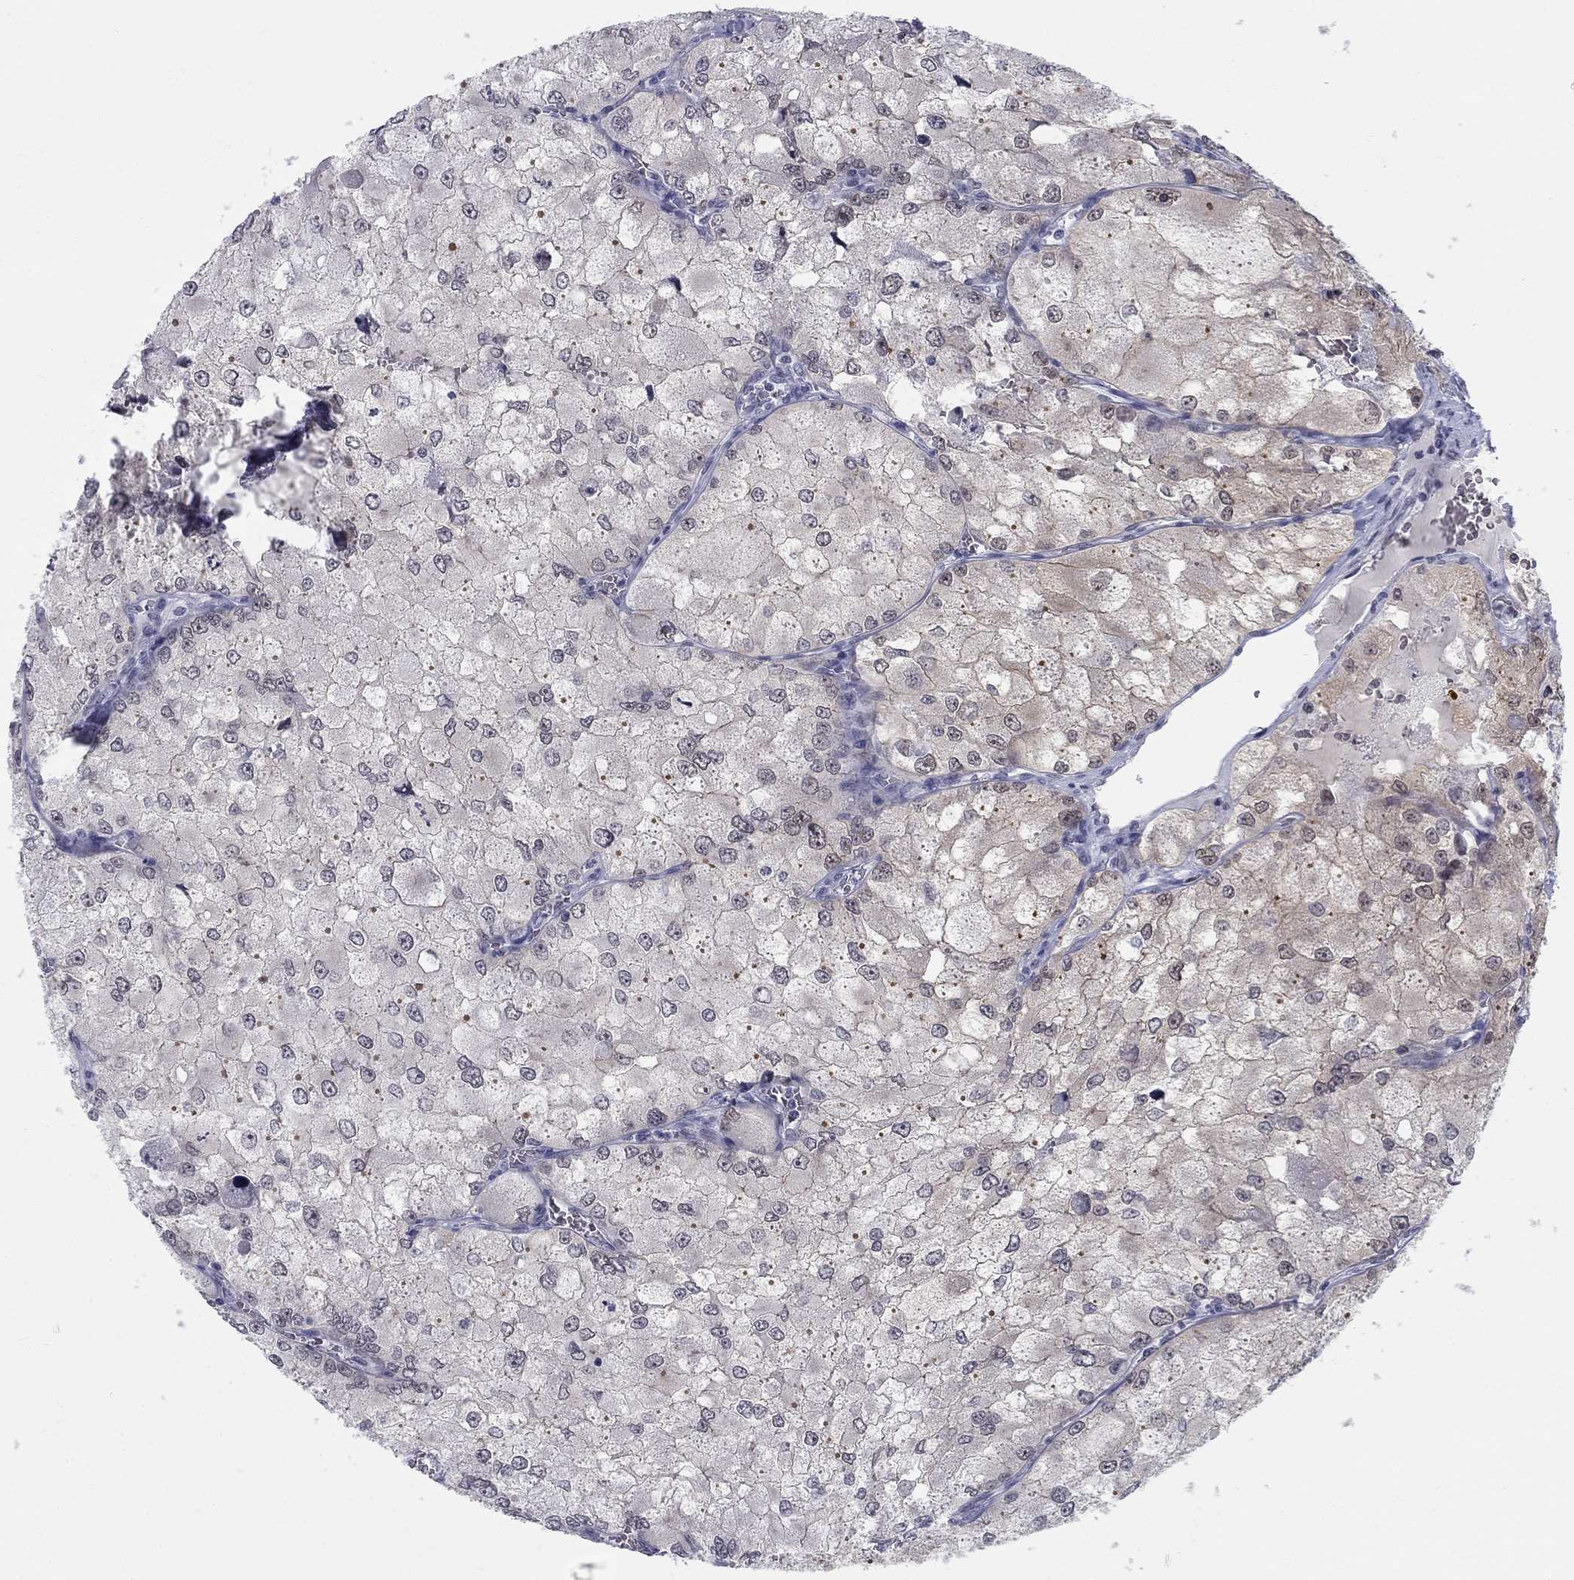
{"staining": {"intensity": "negative", "quantity": "none", "location": "none"}, "tissue": "renal cancer", "cell_type": "Tumor cells", "image_type": "cancer", "snomed": [{"axis": "morphology", "description": "Adenocarcinoma, NOS"}, {"axis": "topography", "description": "Kidney"}], "caption": "This is an IHC micrograph of adenocarcinoma (renal). There is no positivity in tumor cells.", "gene": "DMTN", "patient": {"sex": "female", "age": 70}}